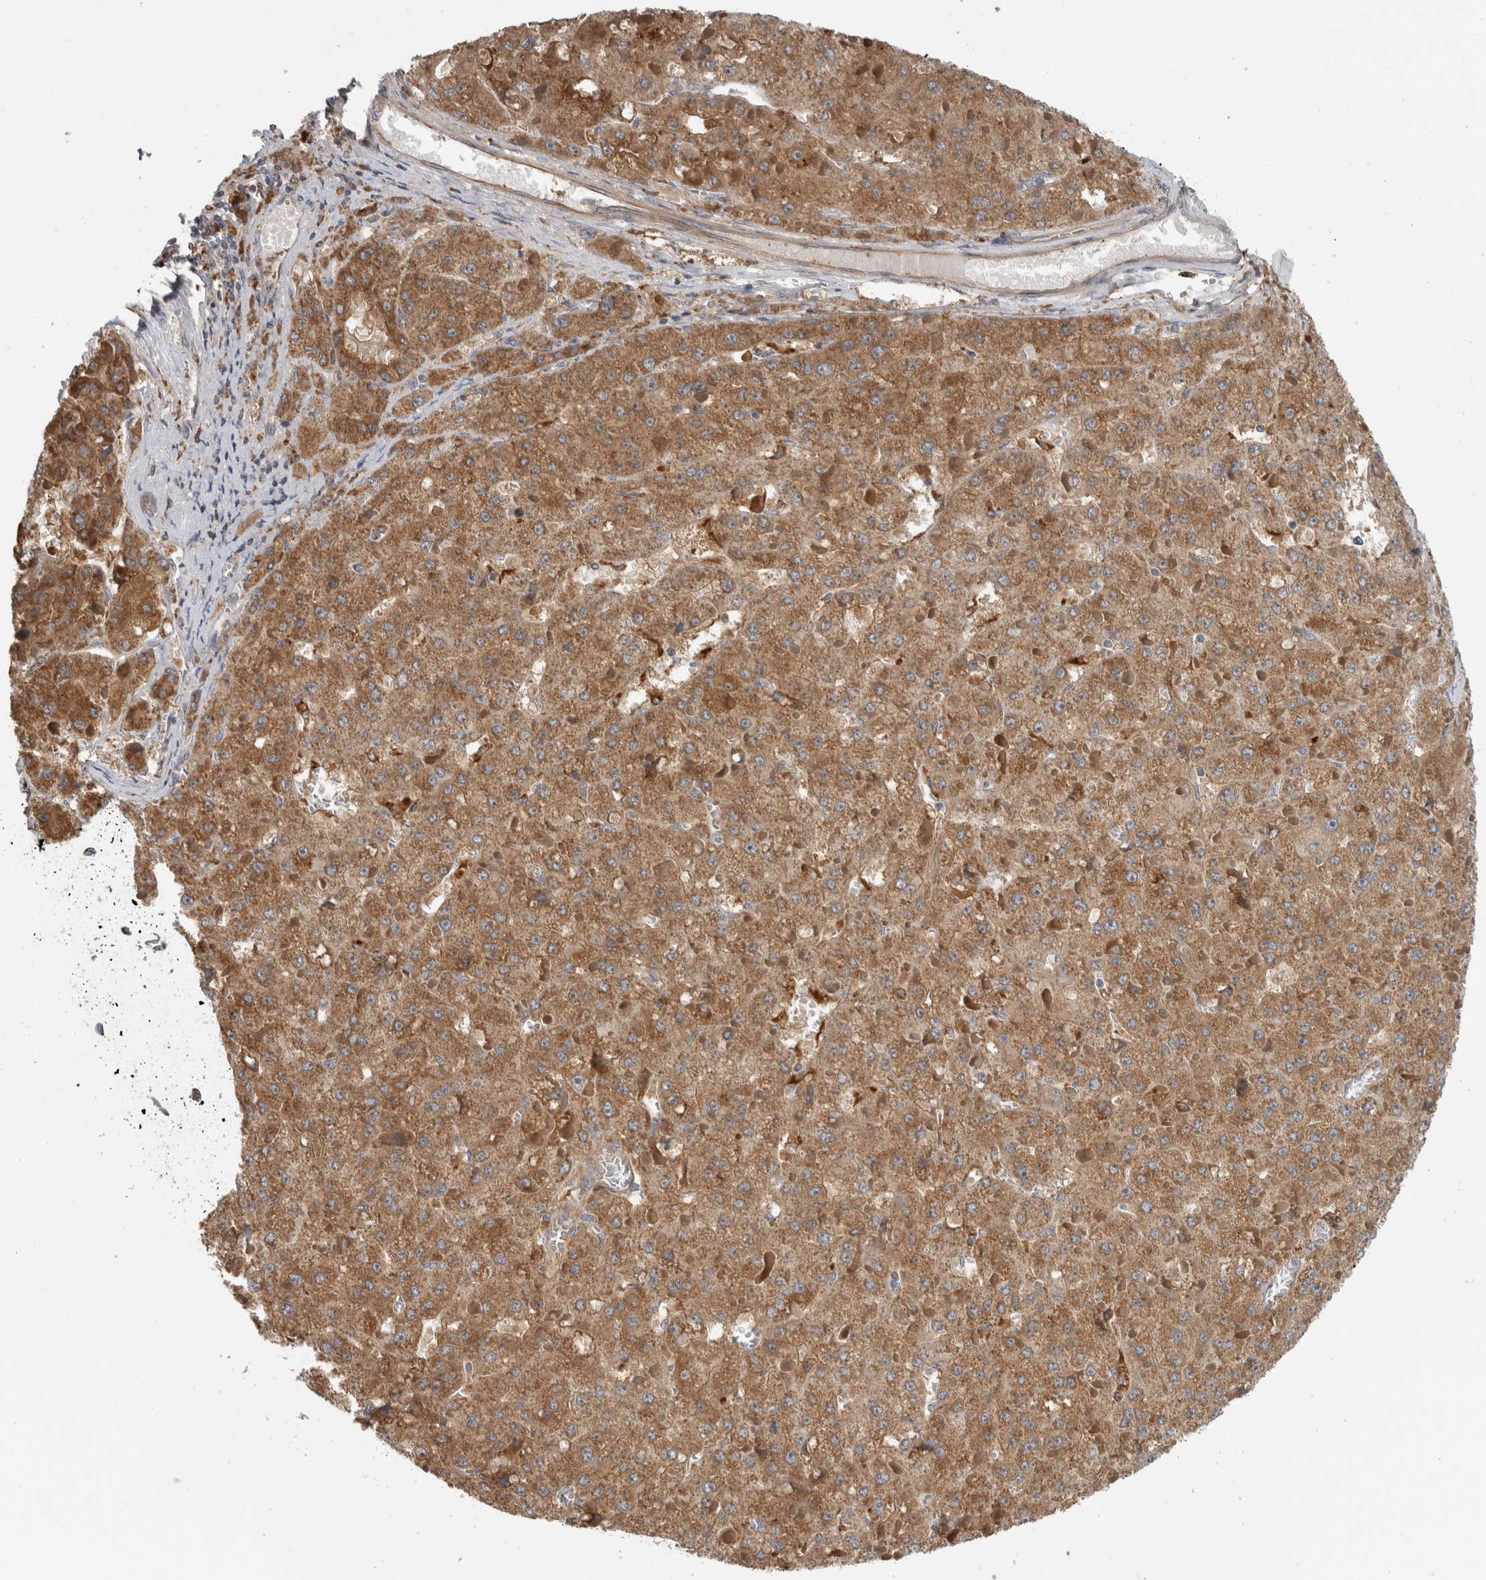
{"staining": {"intensity": "moderate", "quantity": ">75%", "location": "cytoplasmic/membranous"}, "tissue": "liver cancer", "cell_type": "Tumor cells", "image_type": "cancer", "snomed": [{"axis": "morphology", "description": "Carcinoma, Hepatocellular, NOS"}, {"axis": "topography", "description": "Liver"}], "caption": "Immunohistochemistry (IHC) (DAB) staining of human hepatocellular carcinoma (liver) reveals moderate cytoplasmic/membranous protein expression in approximately >75% of tumor cells.", "gene": "ADGRL3", "patient": {"sex": "female", "age": 73}}